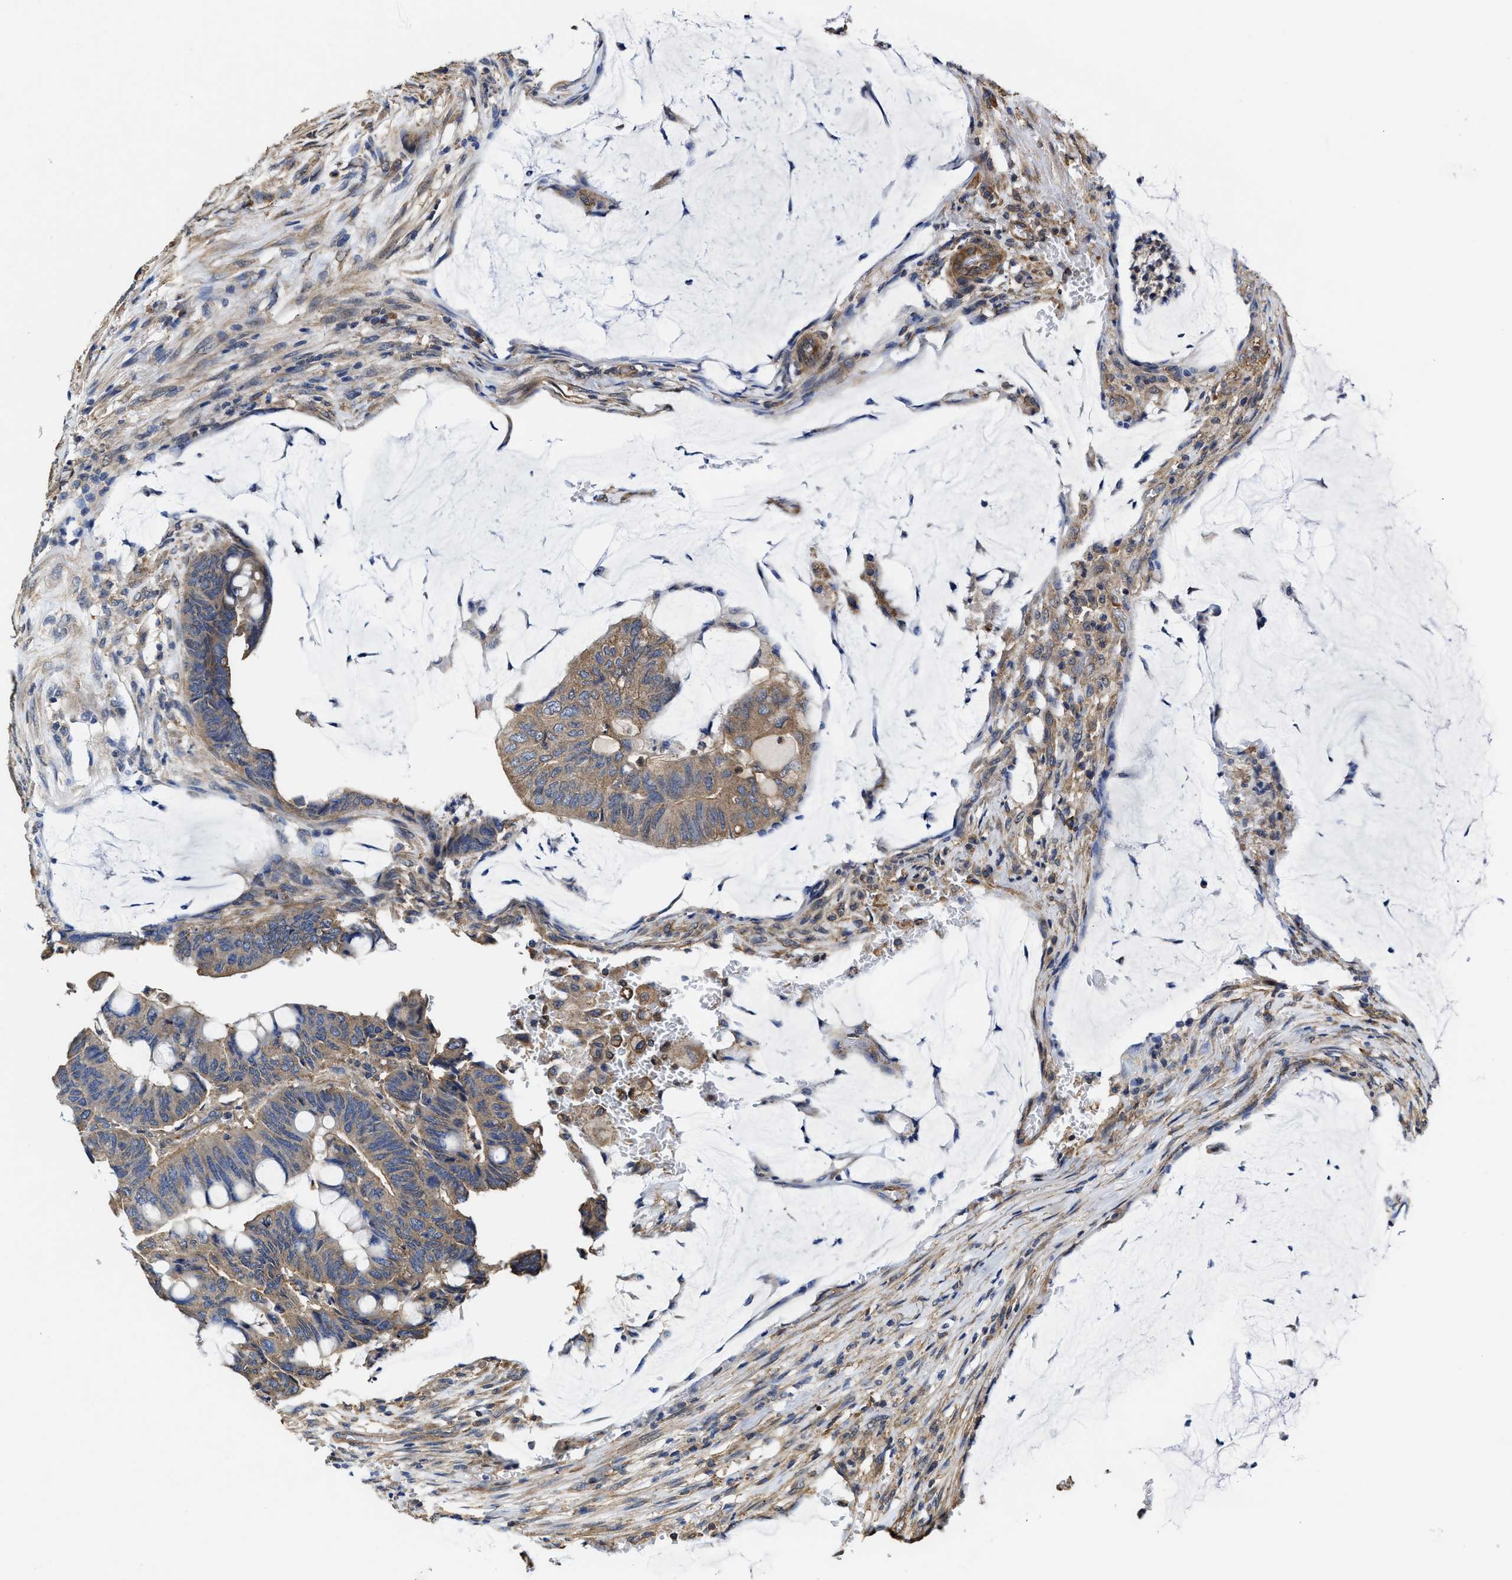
{"staining": {"intensity": "moderate", "quantity": ">75%", "location": "cytoplasmic/membranous"}, "tissue": "colorectal cancer", "cell_type": "Tumor cells", "image_type": "cancer", "snomed": [{"axis": "morphology", "description": "Normal tissue, NOS"}, {"axis": "morphology", "description": "Adenocarcinoma, NOS"}, {"axis": "topography", "description": "Rectum"}, {"axis": "topography", "description": "Peripheral nerve tissue"}], "caption": "Adenocarcinoma (colorectal) stained for a protein (brown) displays moderate cytoplasmic/membranous positive expression in approximately >75% of tumor cells.", "gene": "SFXN4", "patient": {"sex": "male", "age": 92}}